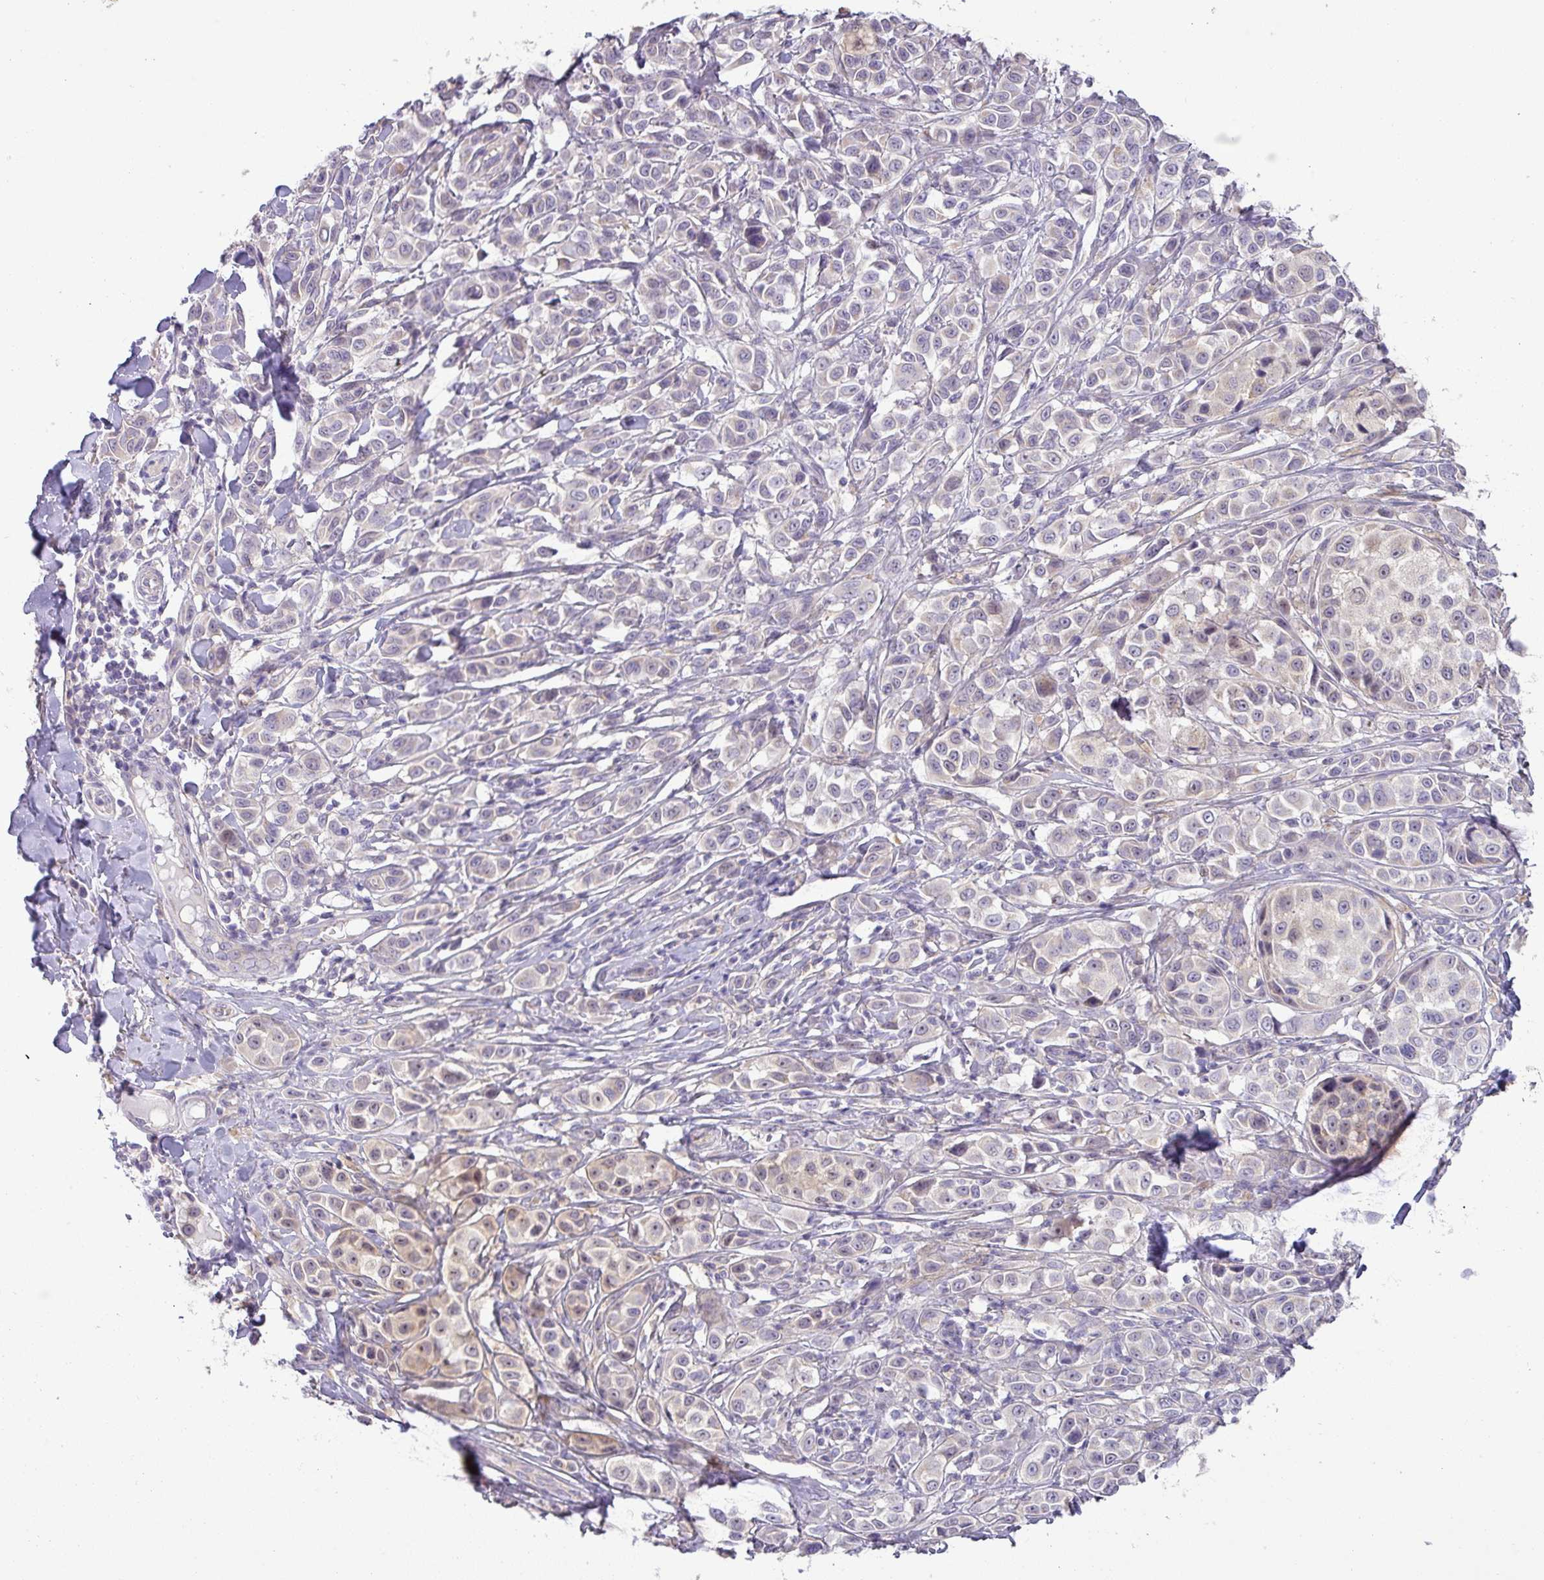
{"staining": {"intensity": "negative", "quantity": "none", "location": "none"}, "tissue": "melanoma", "cell_type": "Tumor cells", "image_type": "cancer", "snomed": [{"axis": "morphology", "description": "Malignant melanoma, NOS"}, {"axis": "topography", "description": "Skin"}], "caption": "Human malignant melanoma stained for a protein using IHC shows no positivity in tumor cells.", "gene": "GALNT12", "patient": {"sex": "male", "age": 39}}